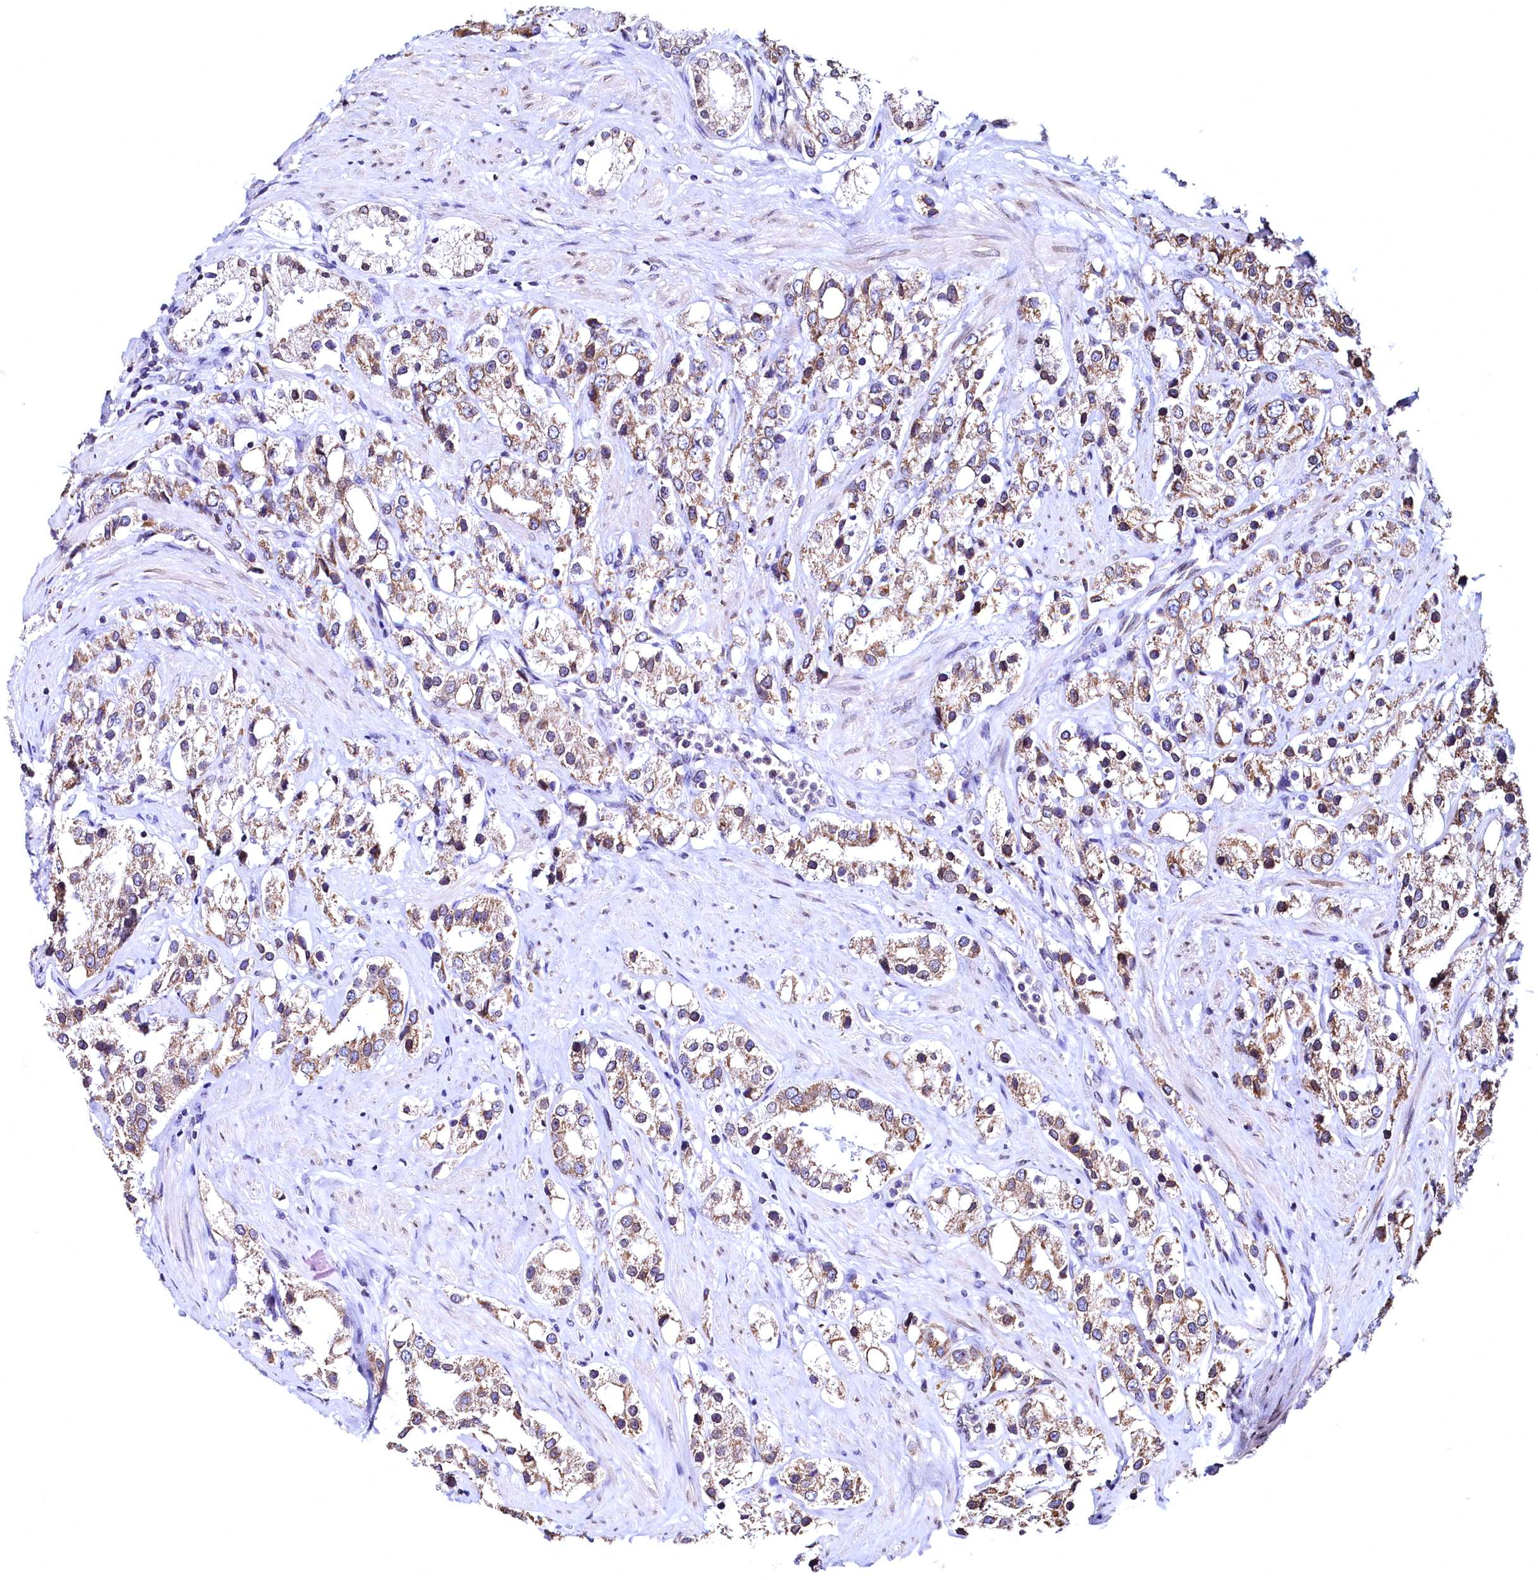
{"staining": {"intensity": "moderate", "quantity": ">75%", "location": "cytoplasmic/membranous"}, "tissue": "prostate cancer", "cell_type": "Tumor cells", "image_type": "cancer", "snomed": [{"axis": "morphology", "description": "Adenocarcinoma, NOS"}, {"axis": "topography", "description": "Prostate"}], "caption": "Brown immunohistochemical staining in human prostate adenocarcinoma reveals moderate cytoplasmic/membranous positivity in approximately >75% of tumor cells. (Stains: DAB in brown, nuclei in blue, Microscopy: brightfield microscopy at high magnification).", "gene": "HAND1", "patient": {"sex": "male", "age": 79}}